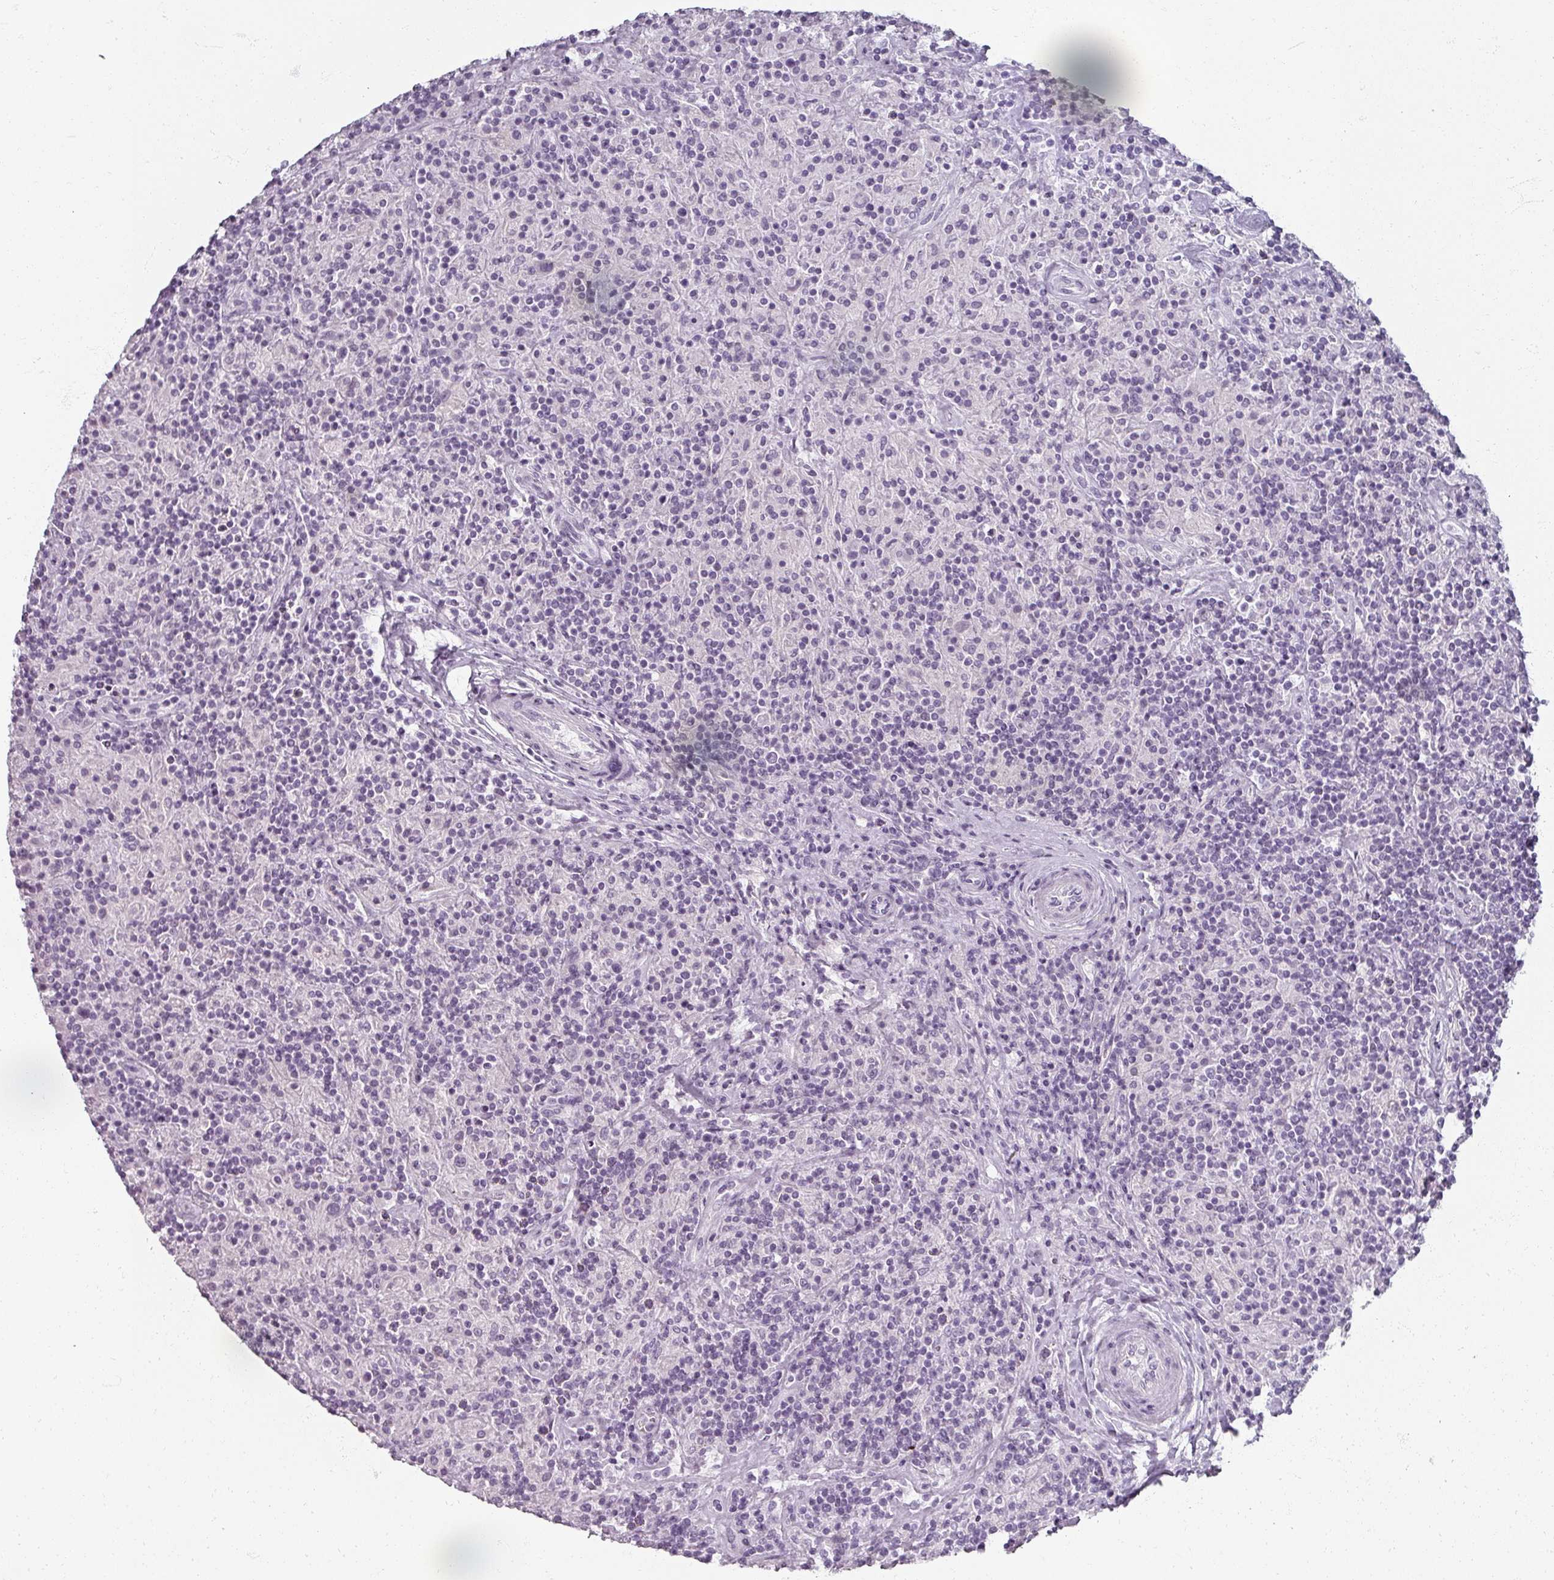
{"staining": {"intensity": "negative", "quantity": "none", "location": "none"}, "tissue": "lymphoma", "cell_type": "Tumor cells", "image_type": "cancer", "snomed": [{"axis": "morphology", "description": "Hodgkin's disease, NOS"}, {"axis": "topography", "description": "Lymph node"}], "caption": "Tumor cells are negative for protein expression in human lymphoma.", "gene": "REG3G", "patient": {"sex": "male", "age": 70}}